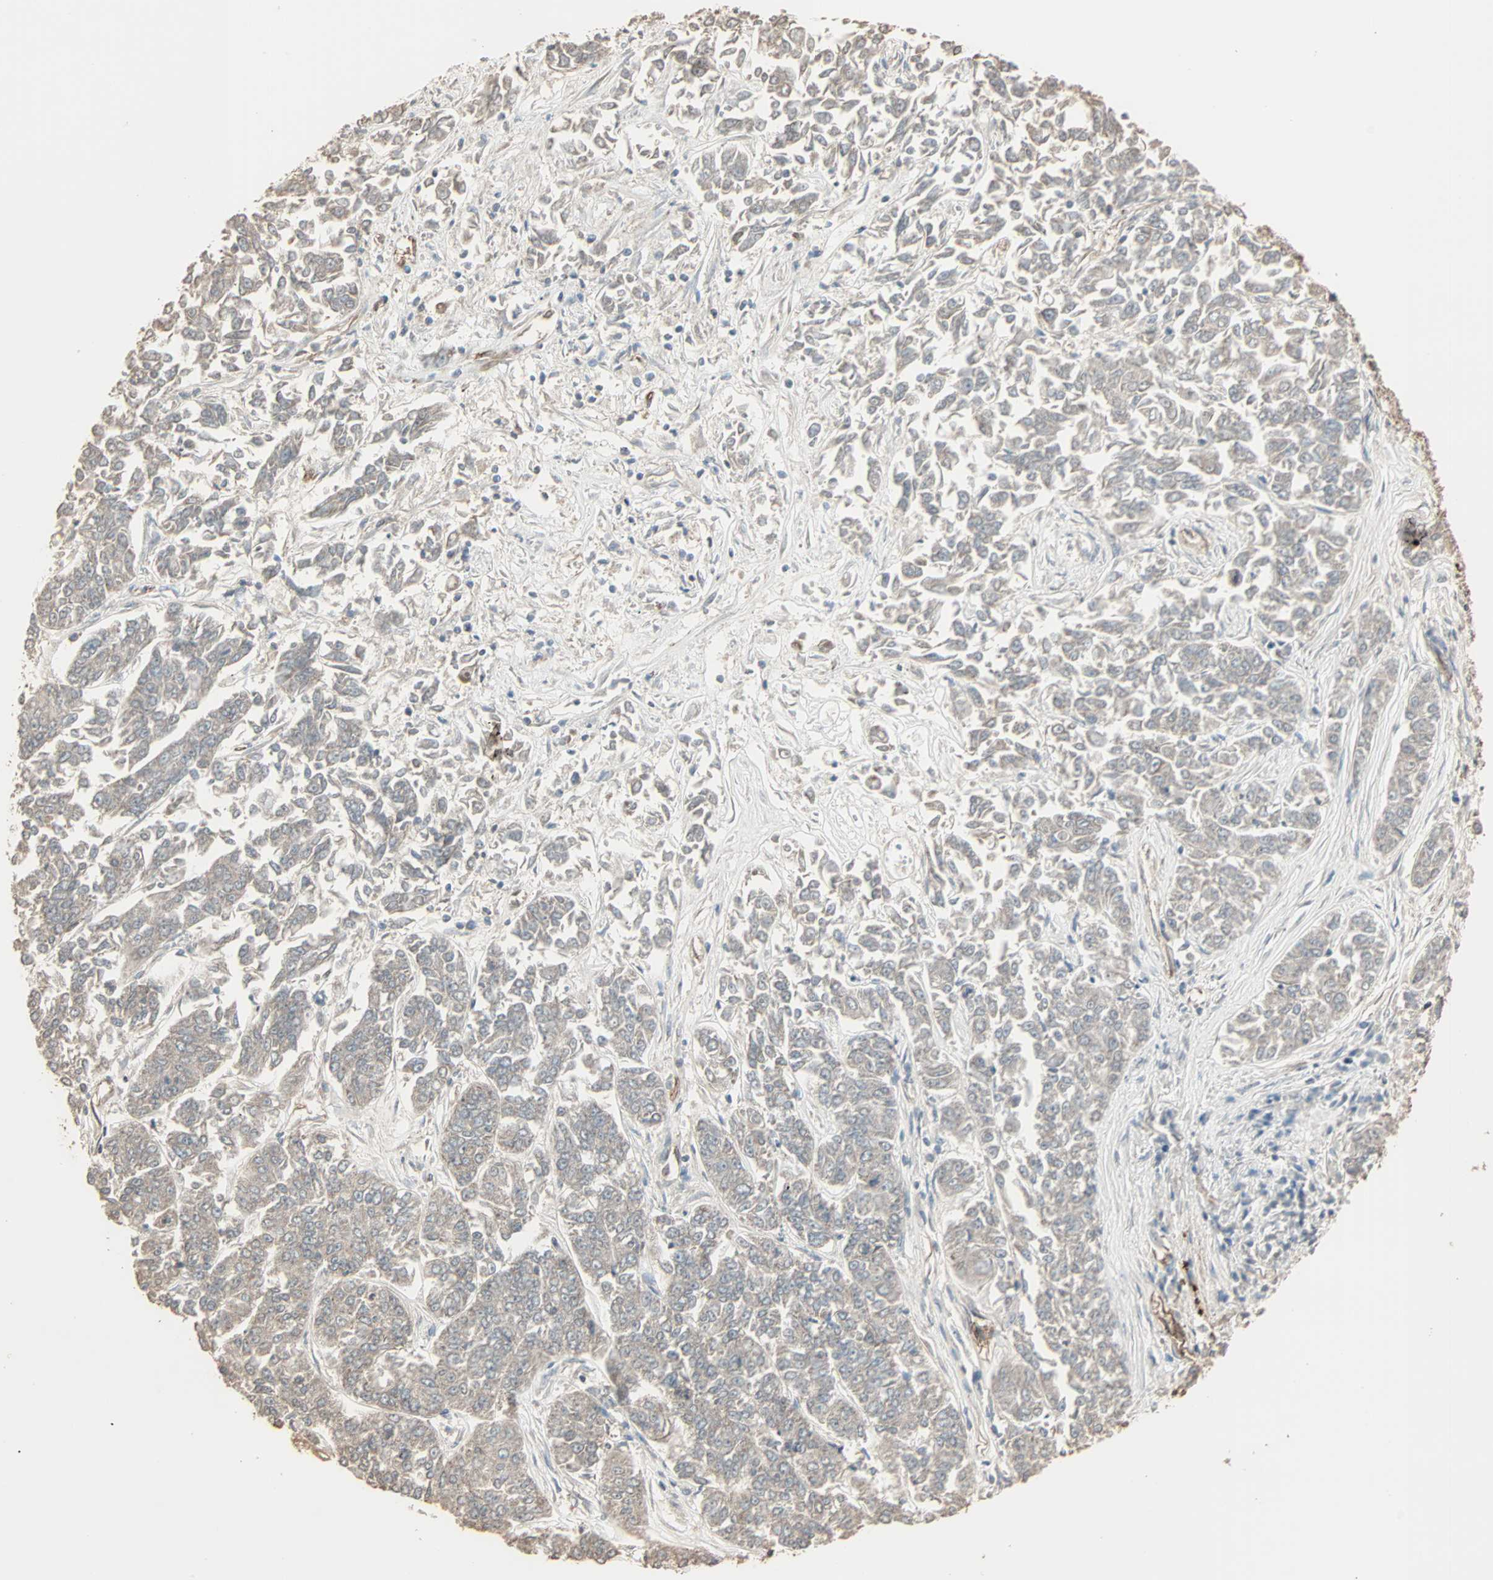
{"staining": {"intensity": "weak", "quantity": "25%-75%", "location": "cytoplasmic/membranous"}, "tissue": "lung cancer", "cell_type": "Tumor cells", "image_type": "cancer", "snomed": [{"axis": "morphology", "description": "Adenocarcinoma, NOS"}, {"axis": "topography", "description": "Lung"}], "caption": "Brown immunohistochemical staining in lung cancer (adenocarcinoma) exhibits weak cytoplasmic/membranous positivity in approximately 25%-75% of tumor cells.", "gene": "CALCRL", "patient": {"sex": "male", "age": 84}}